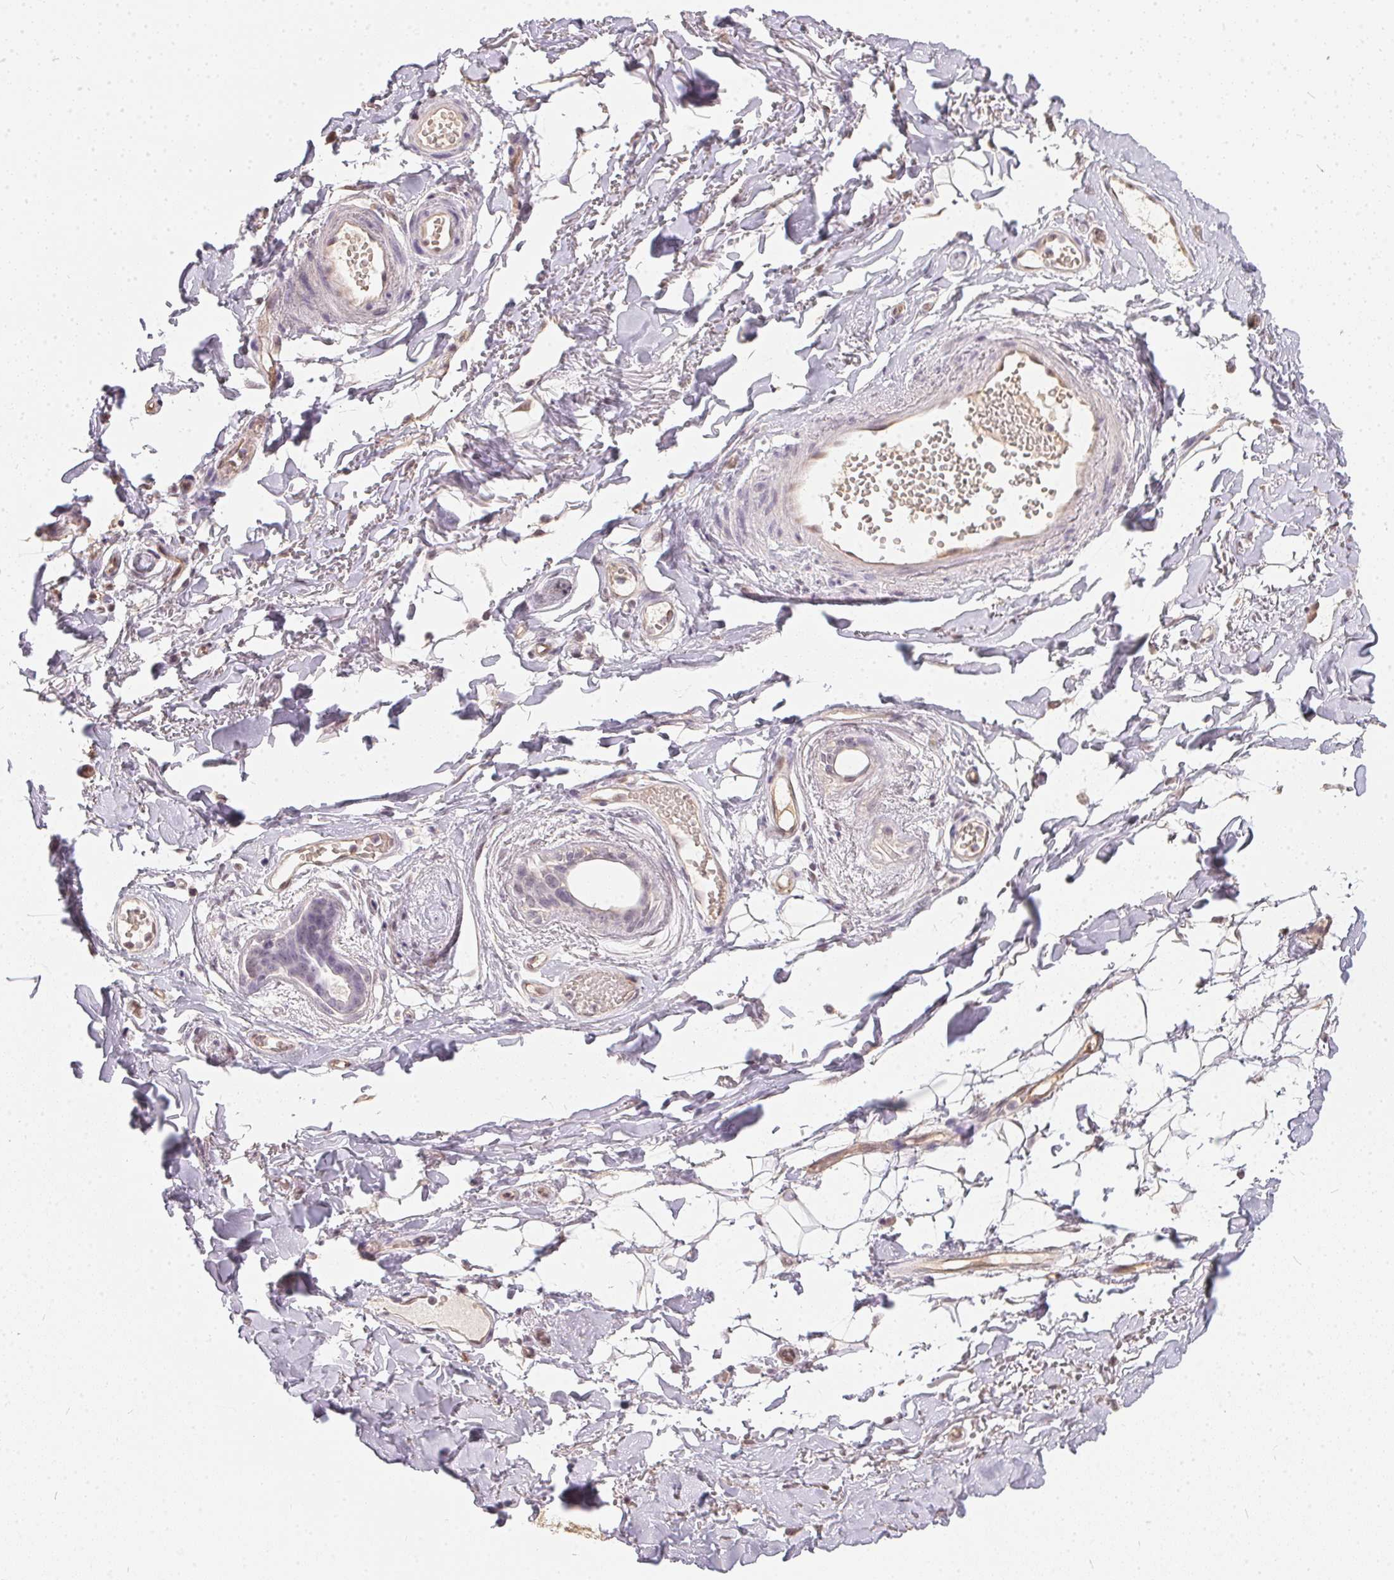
{"staining": {"intensity": "negative", "quantity": "none", "location": "none"}, "tissue": "adipose tissue", "cell_type": "Adipocytes", "image_type": "normal", "snomed": [{"axis": "morphology", "description": "Normal tissue, NOS"}, {"axis": "topography", "description": "Anal"}, {"axis": "topography", "description": "Peripheral nerve tissue"}], "caption": "Immunohistochemistry (IHC) photomicrograph of unremarkable human adipose tissue stained for a protein (brown), which shows no positivity in adipocytes. (Stains: DAB (3,3'-diaminobenzidine) immunohistochemistry (IHC) with hematoxylin counter stain, Microscopy: brightfield microscopy at high magnification).", "gene": "BLMH", "patient": {"sex": "male", "age": 78}}